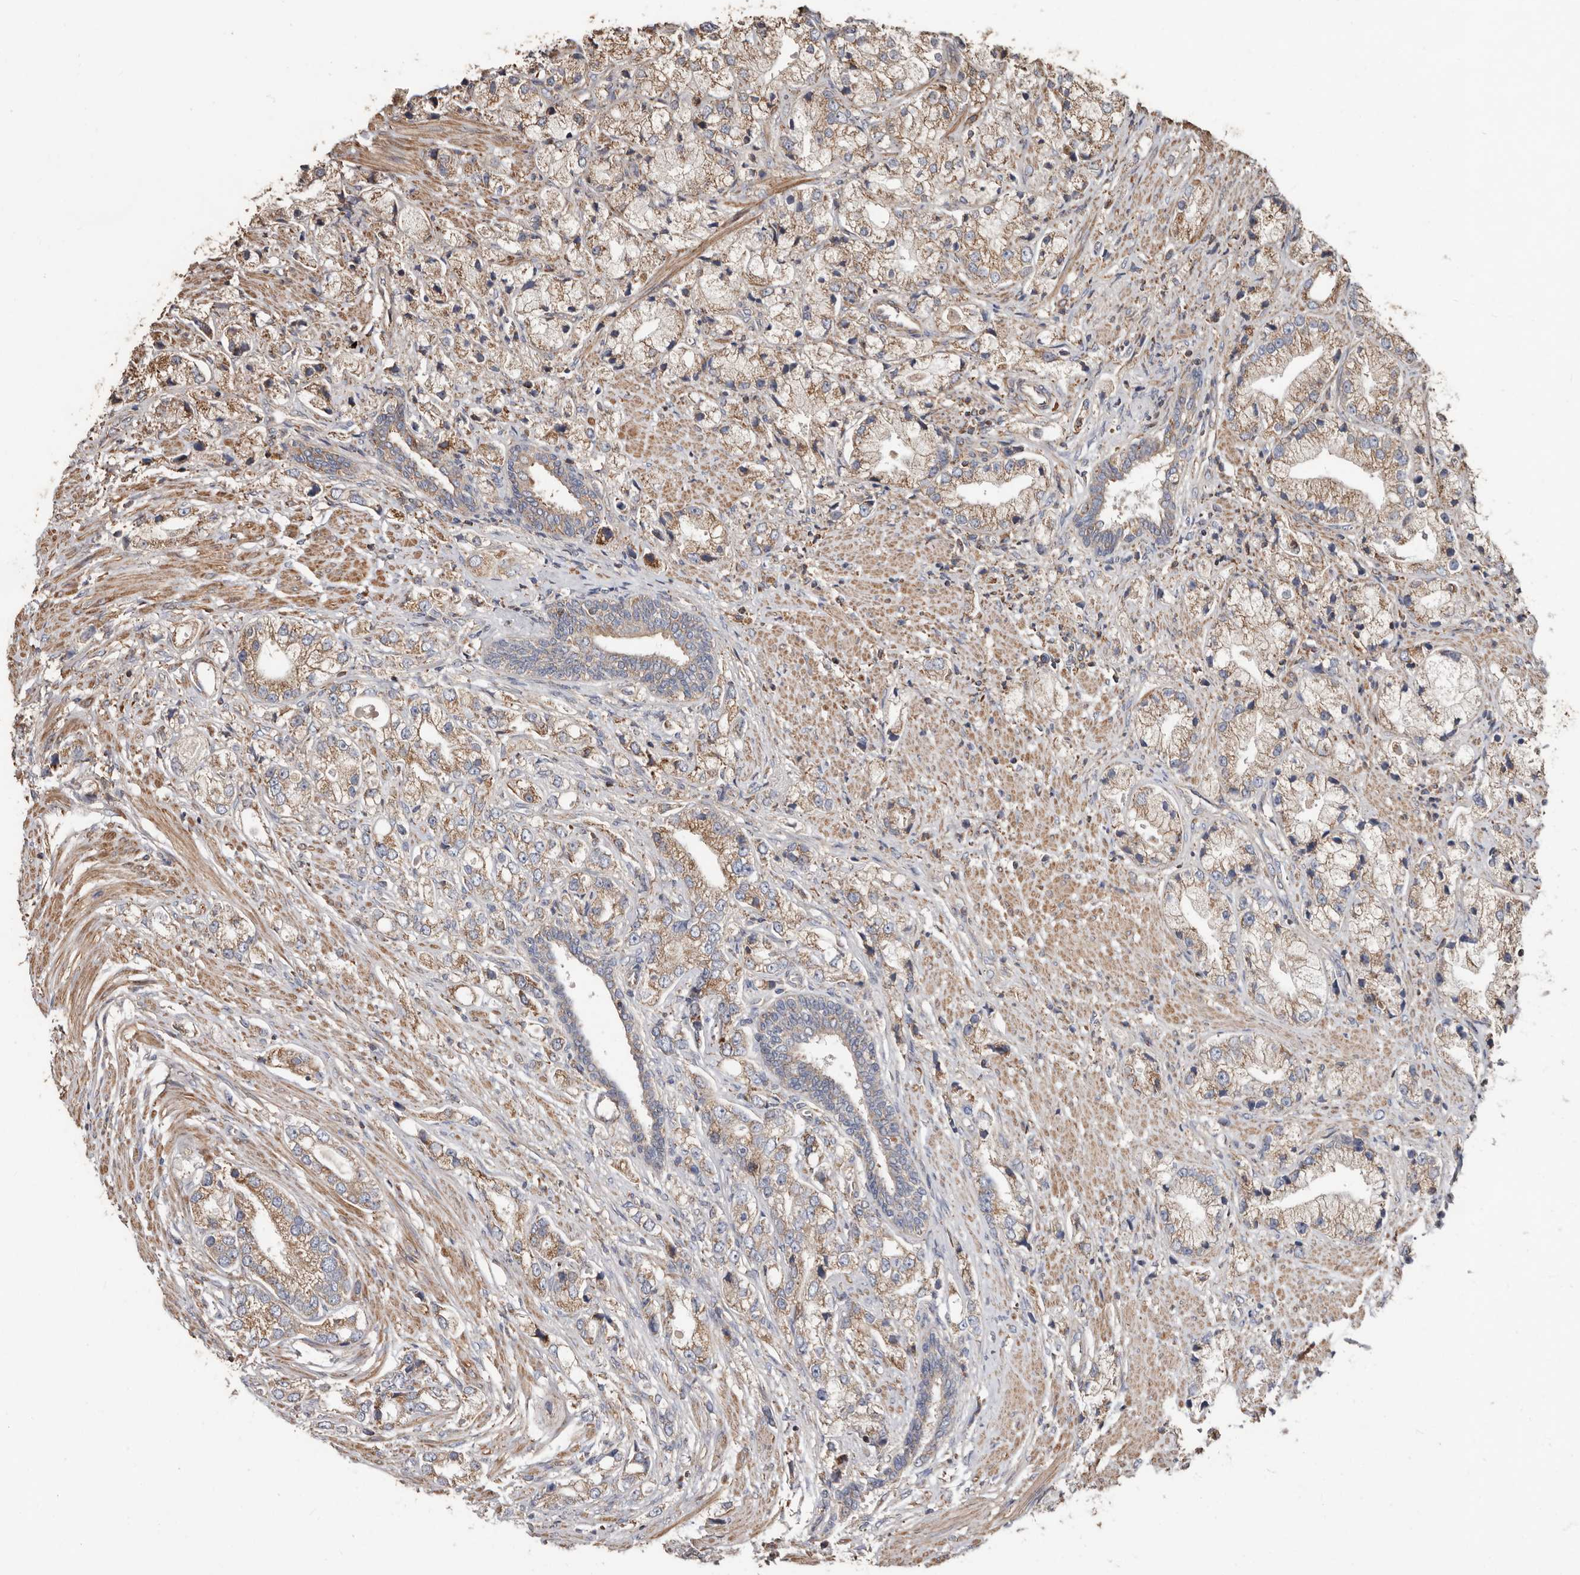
{"staining": {"intensity": "weak", "quantity": ">75%", "location": "cytoplasmic/membranous"}, "tissue": "prostate cancer", "cell_type": "Tumor cells", "image_type": "cancer", "snomed": [{"axis": "morphology", "description": "Adenocarcinoma, High grade"}, {"axis": "topography", "description": "Prostate"}], "caption": "The photomicrograph reveals a brown stain indicating the presence of a protein in the cytoplasmic/membranous of tumor cells in prostate adenocarcinoma (high-grade). The staining was performed using DAB to visualize the protein expression in brown, while the nuclei were stained in blue with hematoxylin (Magnification: 20x).", "gene": "OSGIN2", "patient": {"sex": "male", "age": 50}}